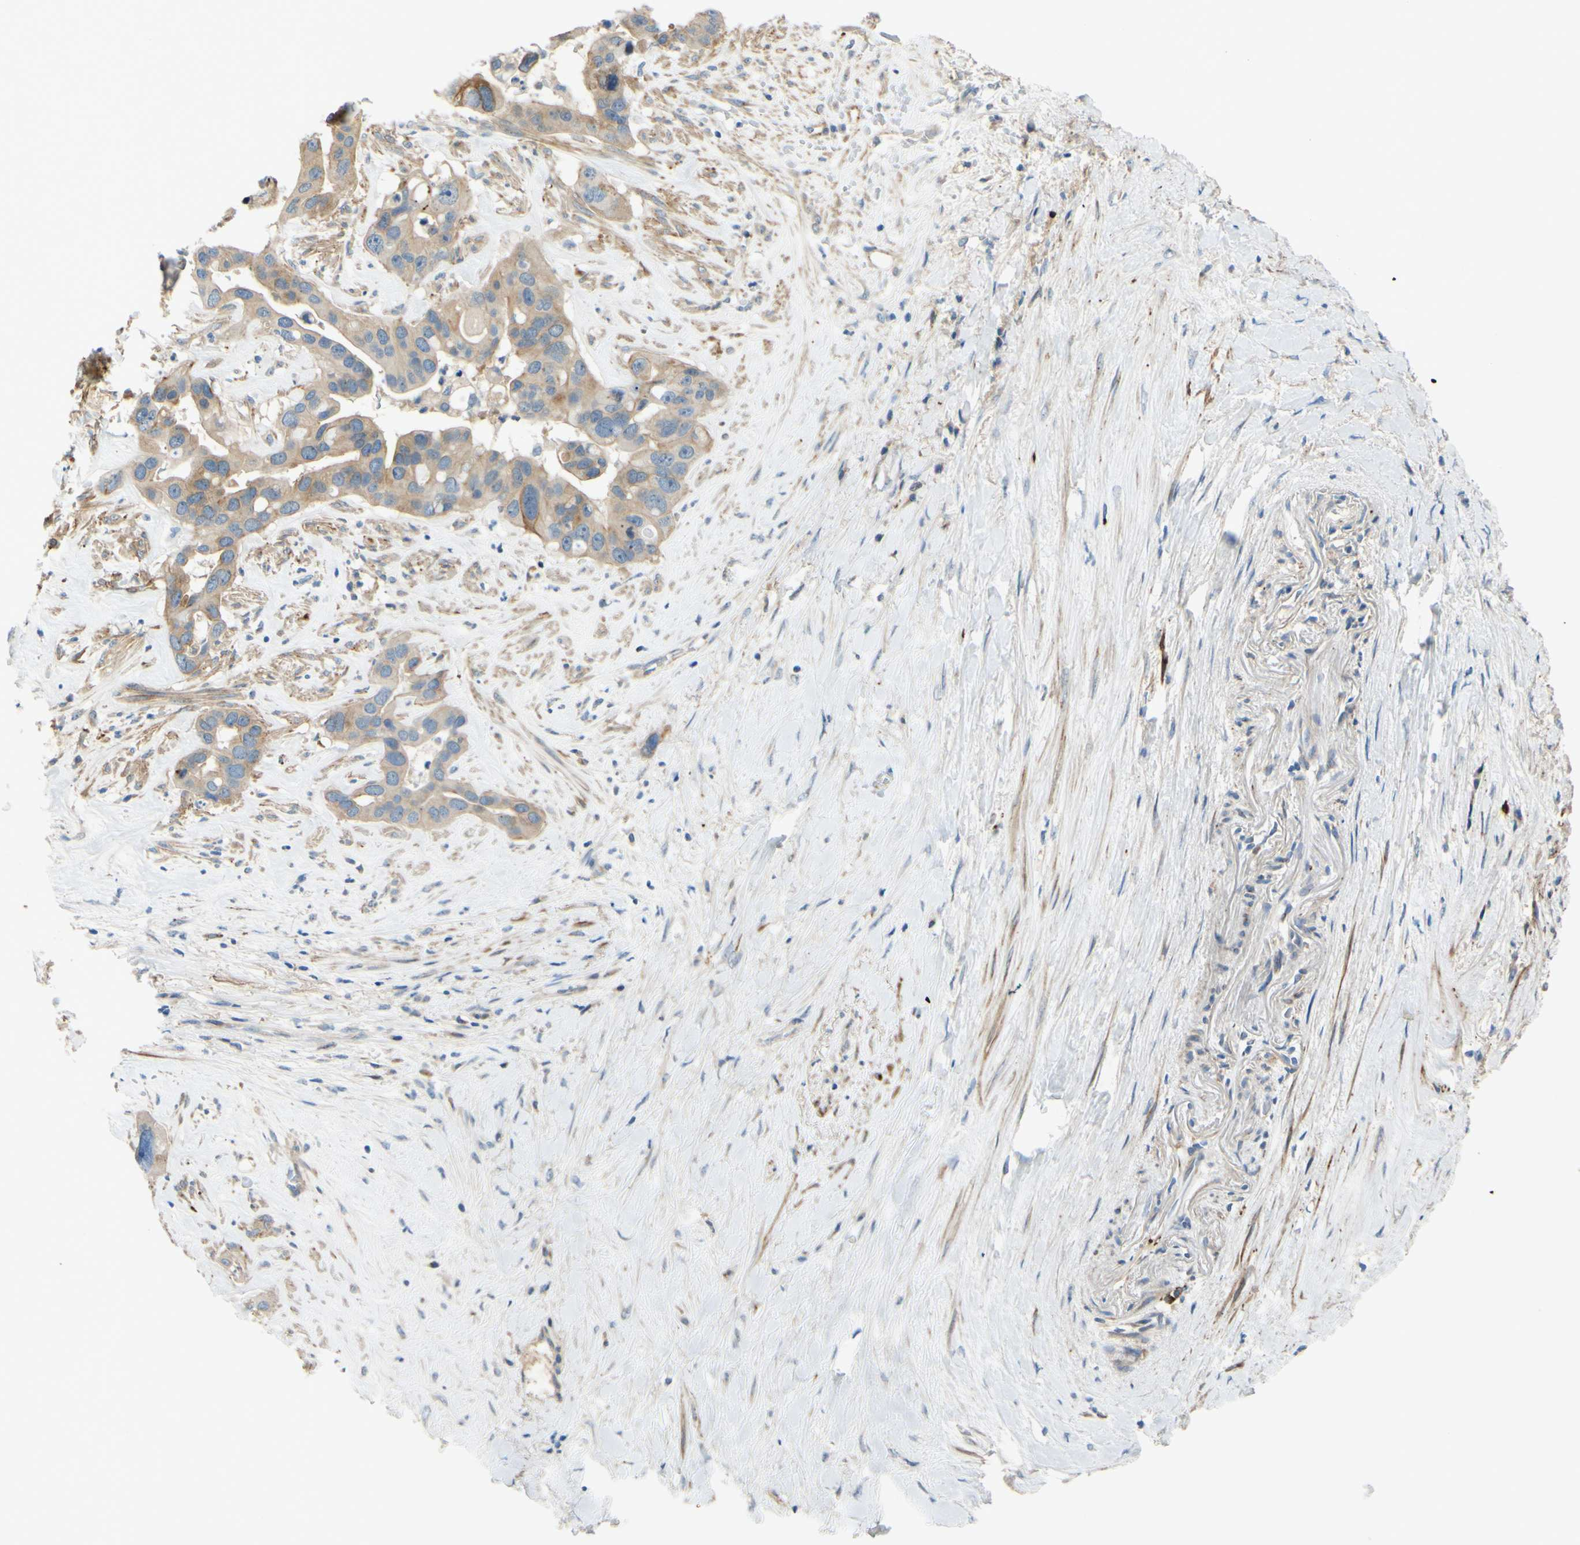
{"staining": {"intensity": "weak", "quantity": ">75%", "location": "cytoplasmic/membranous"}, "tissue": "liver cancer", "cell_type": "Tumor cells", "image_type": "cancer", "snomed": [{"axis": "morphology", "description": "Cholangiocarcinoma"}, {"axis": "topography", "description": "Liver"}], "caption": "Immunohistochemical staining of liver cancer demonstrates low levels of weak cytoplasmic/membranous positivity in about >75% of tumor cells. (Stains: DAB in brown, nuclei in blue, Microscopy: brightfield microscopy at high magnification).", "gene": "ARHGAP1", "patient": {"sex": "female", "age": 65}}